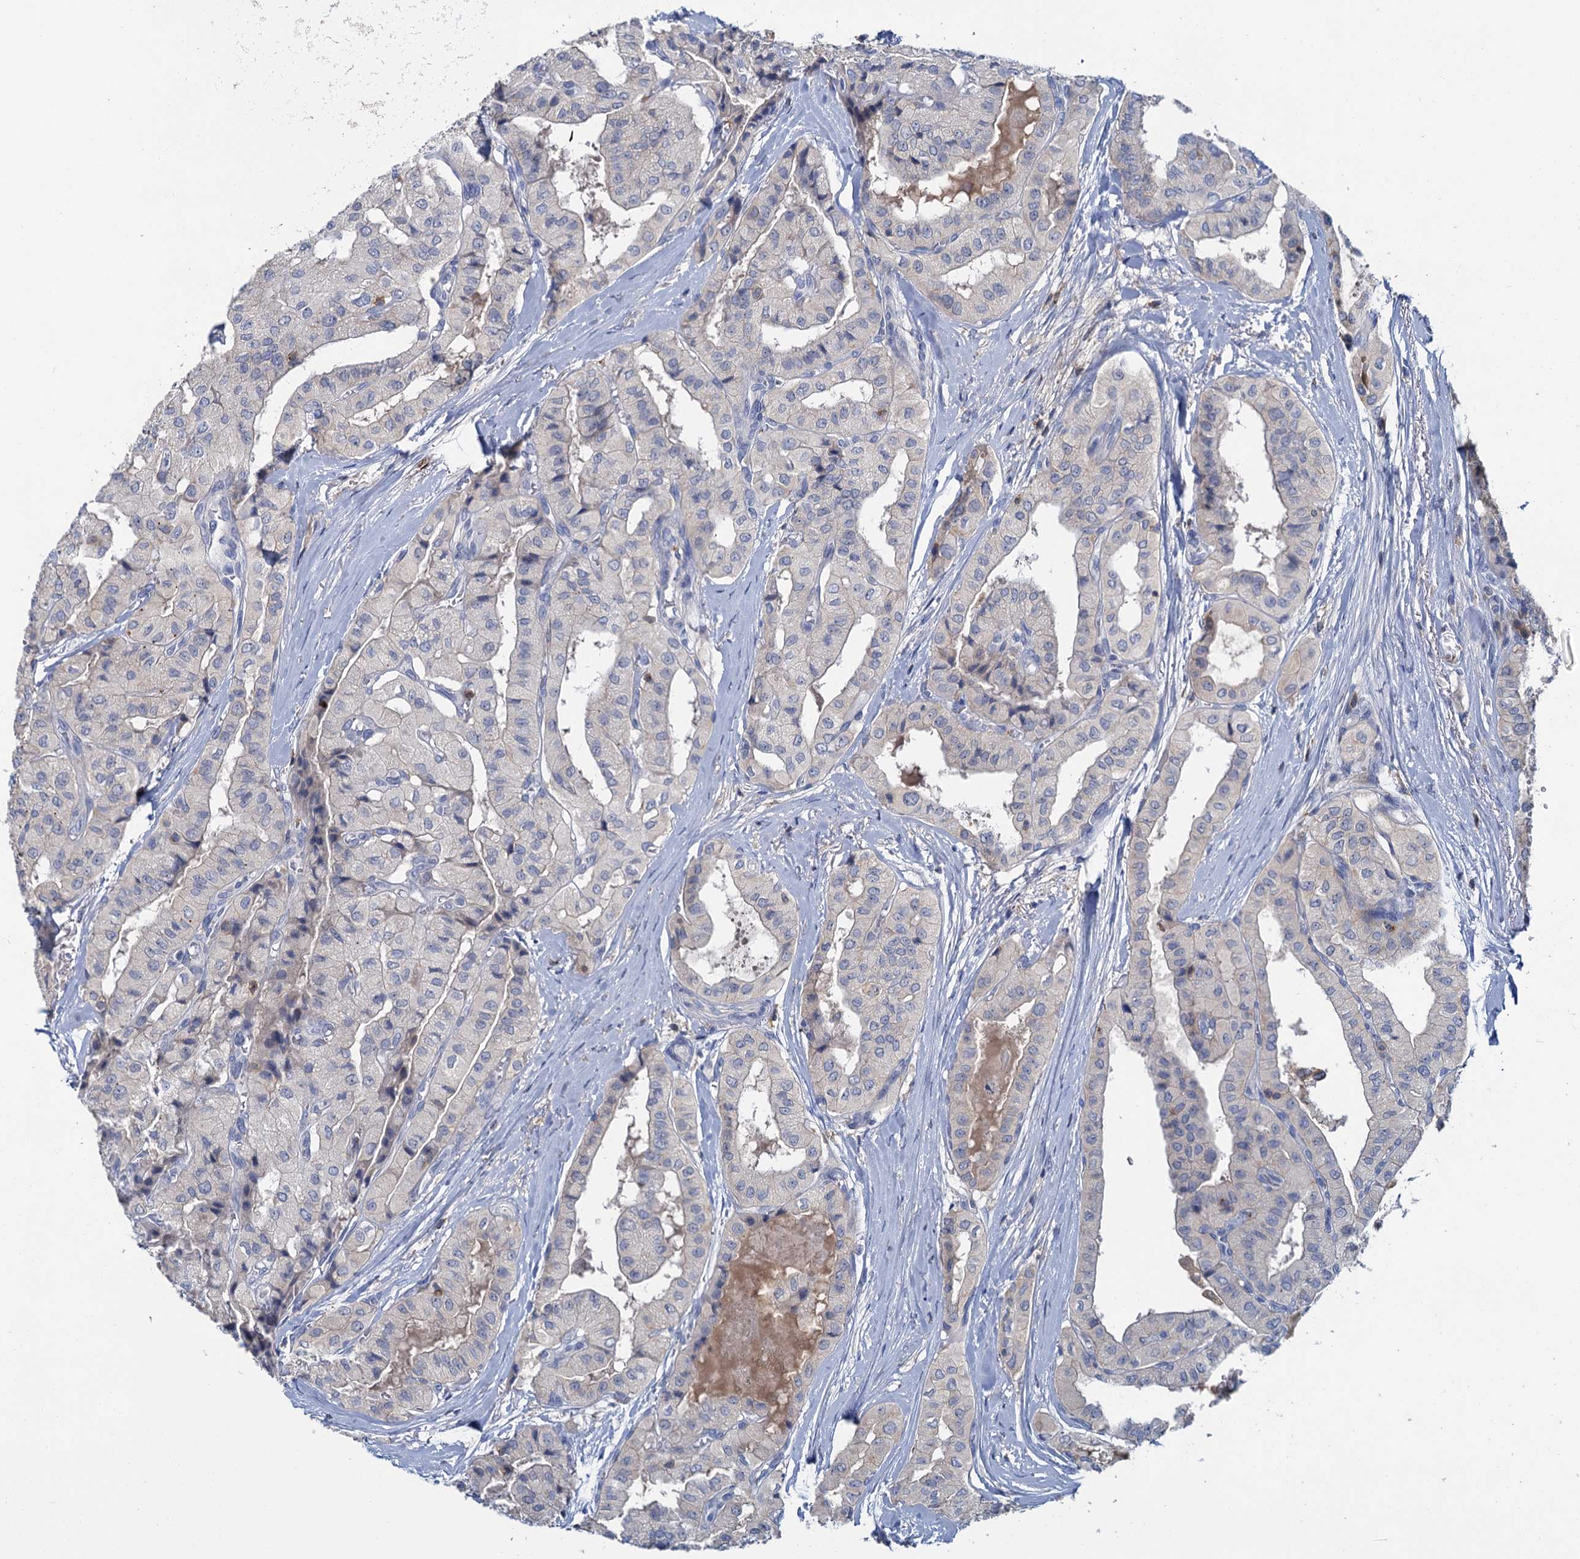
{"staining": {"intensity": "negative", "quantity": "none", "location": "none"}, "tissue": "thyroid cancer", "cell_type": "Tumor cells", "image_type": "cancer", "snomed": [{"axis": "morphology", "description": "Papillary adenocarcinoma, NOS"}, {"axis": "topography", "description": "Thyroid gland"}], "caption": "High power microscopy histopathology image of an immunohistochemistry (IHC) photomicrograph of thyroid papillary adenocarcinoma, revealing no significant expression in tumor cells.", "gene": "FGFR2", "patient": {"sex": "female", "age": 59}}